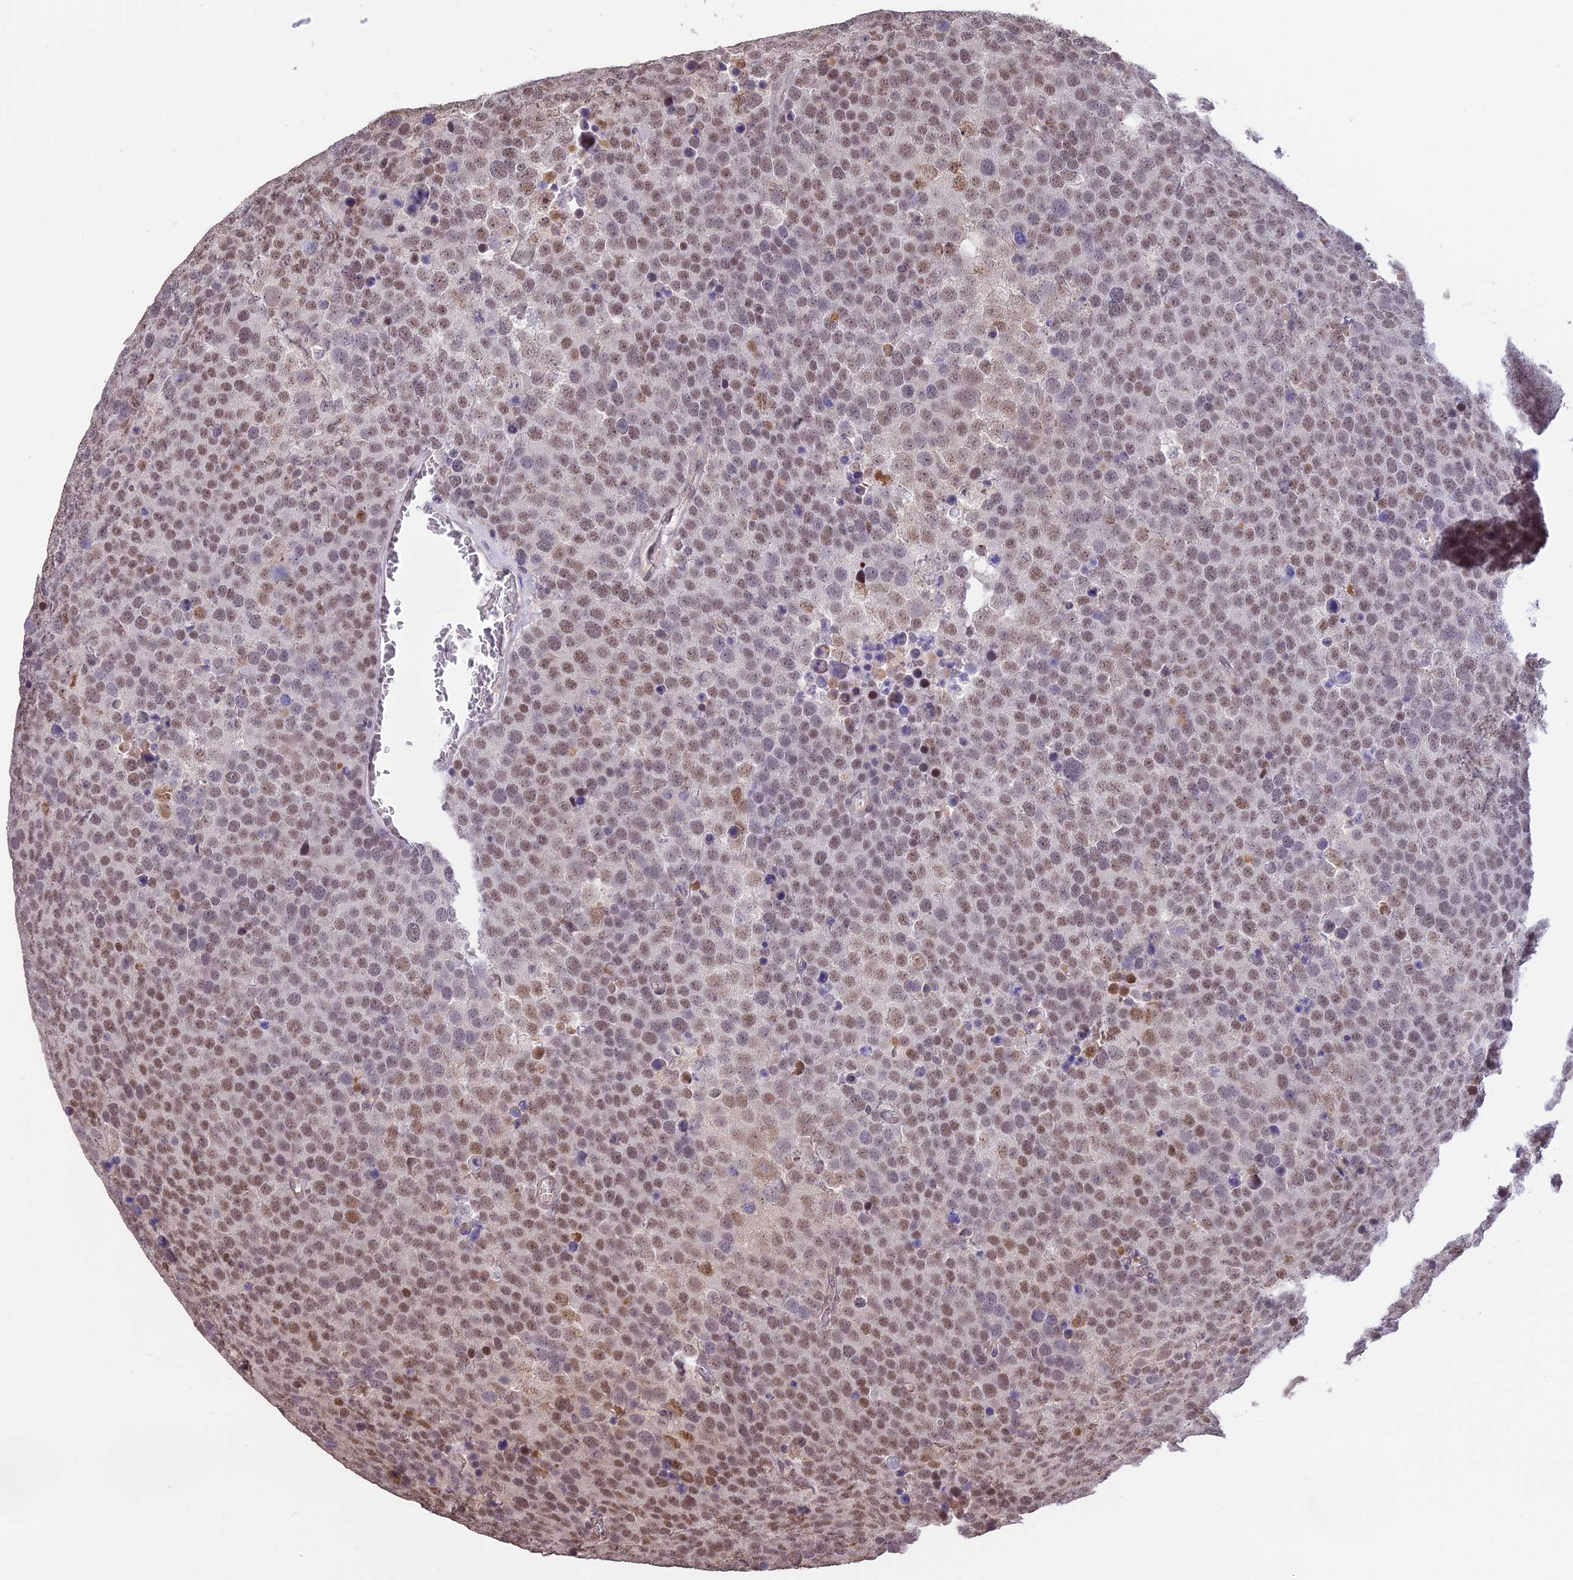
{"staining": {"intensity": "moderate", "quantity": "25%-75%", "location": "nuclear"}, "tissue": "testis cancer", "cell_type": "Tumor cells", "image_type": "cancer", "snomed": [{"axis": "morphology", "description": "Seminoma, NOS"}, {"axis": "topography", "description": "Testis"}], "caption": "Seminoma (testis) was stained to show a protein in brown. There is medium levels of moderate nuclear staining in about 25%-75% of tumor cells. (Brightfield microscopy of DAB IHC at high magnification).", "gene": "TIGD7", "patient": {"sex": "male", "age": 71}}